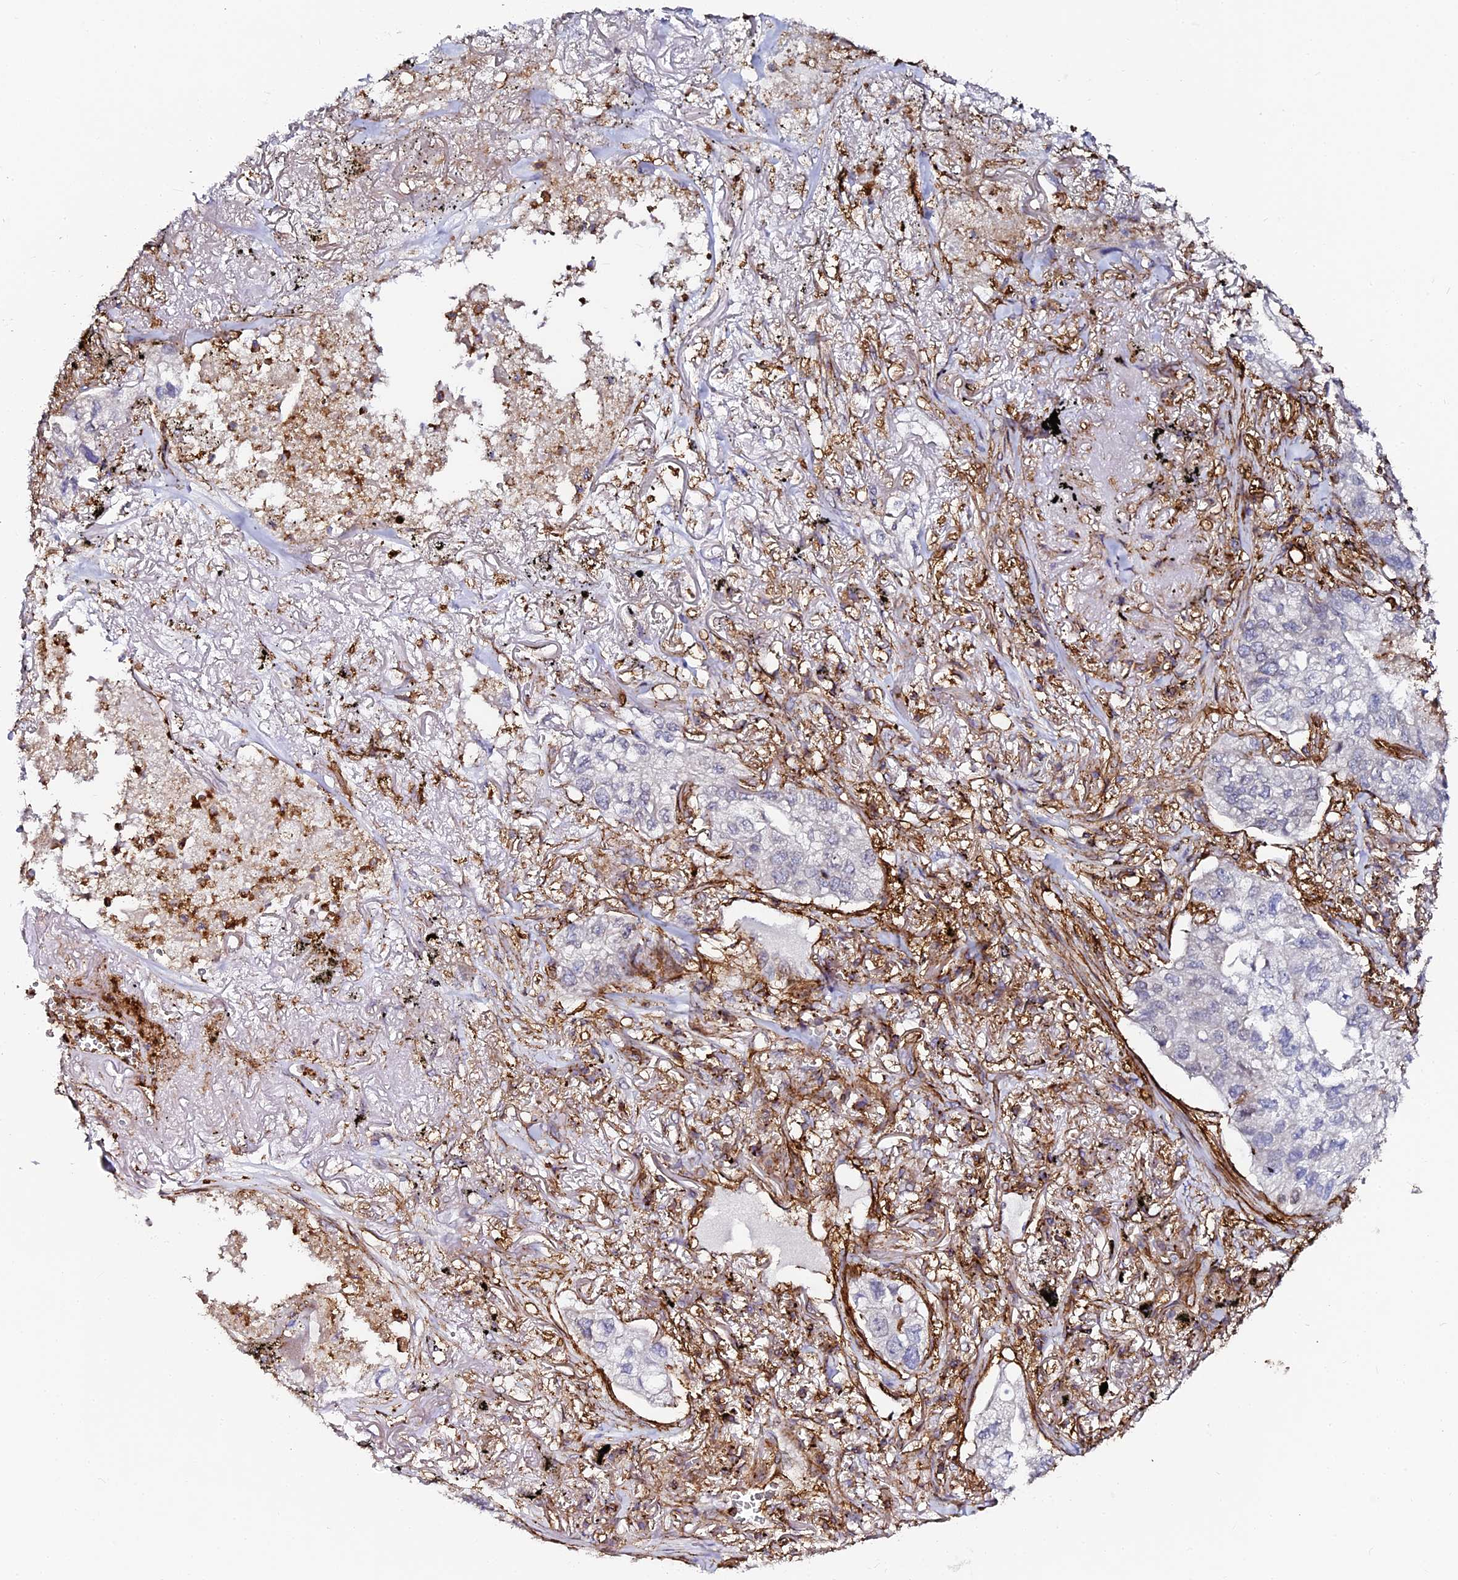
{"staining": {"intensity": "negative", "quantity": "none", "location": "none"}, "tissue": "lung cancer", "cell_type": "Tumor cells", "image_type": "cancer", "snomed": [{"axis": "morphology", "description": "Adenocarcinoma, NOS"}, {"axis": "topography", "description": "Lung"}], "caption": "Human adenocarcinoma (lung) stained for a protein using immunohistochemistry shows no staining in tumor cells.", "gene": "AAAS", "patient": {"sex": "male", "age": 65}}